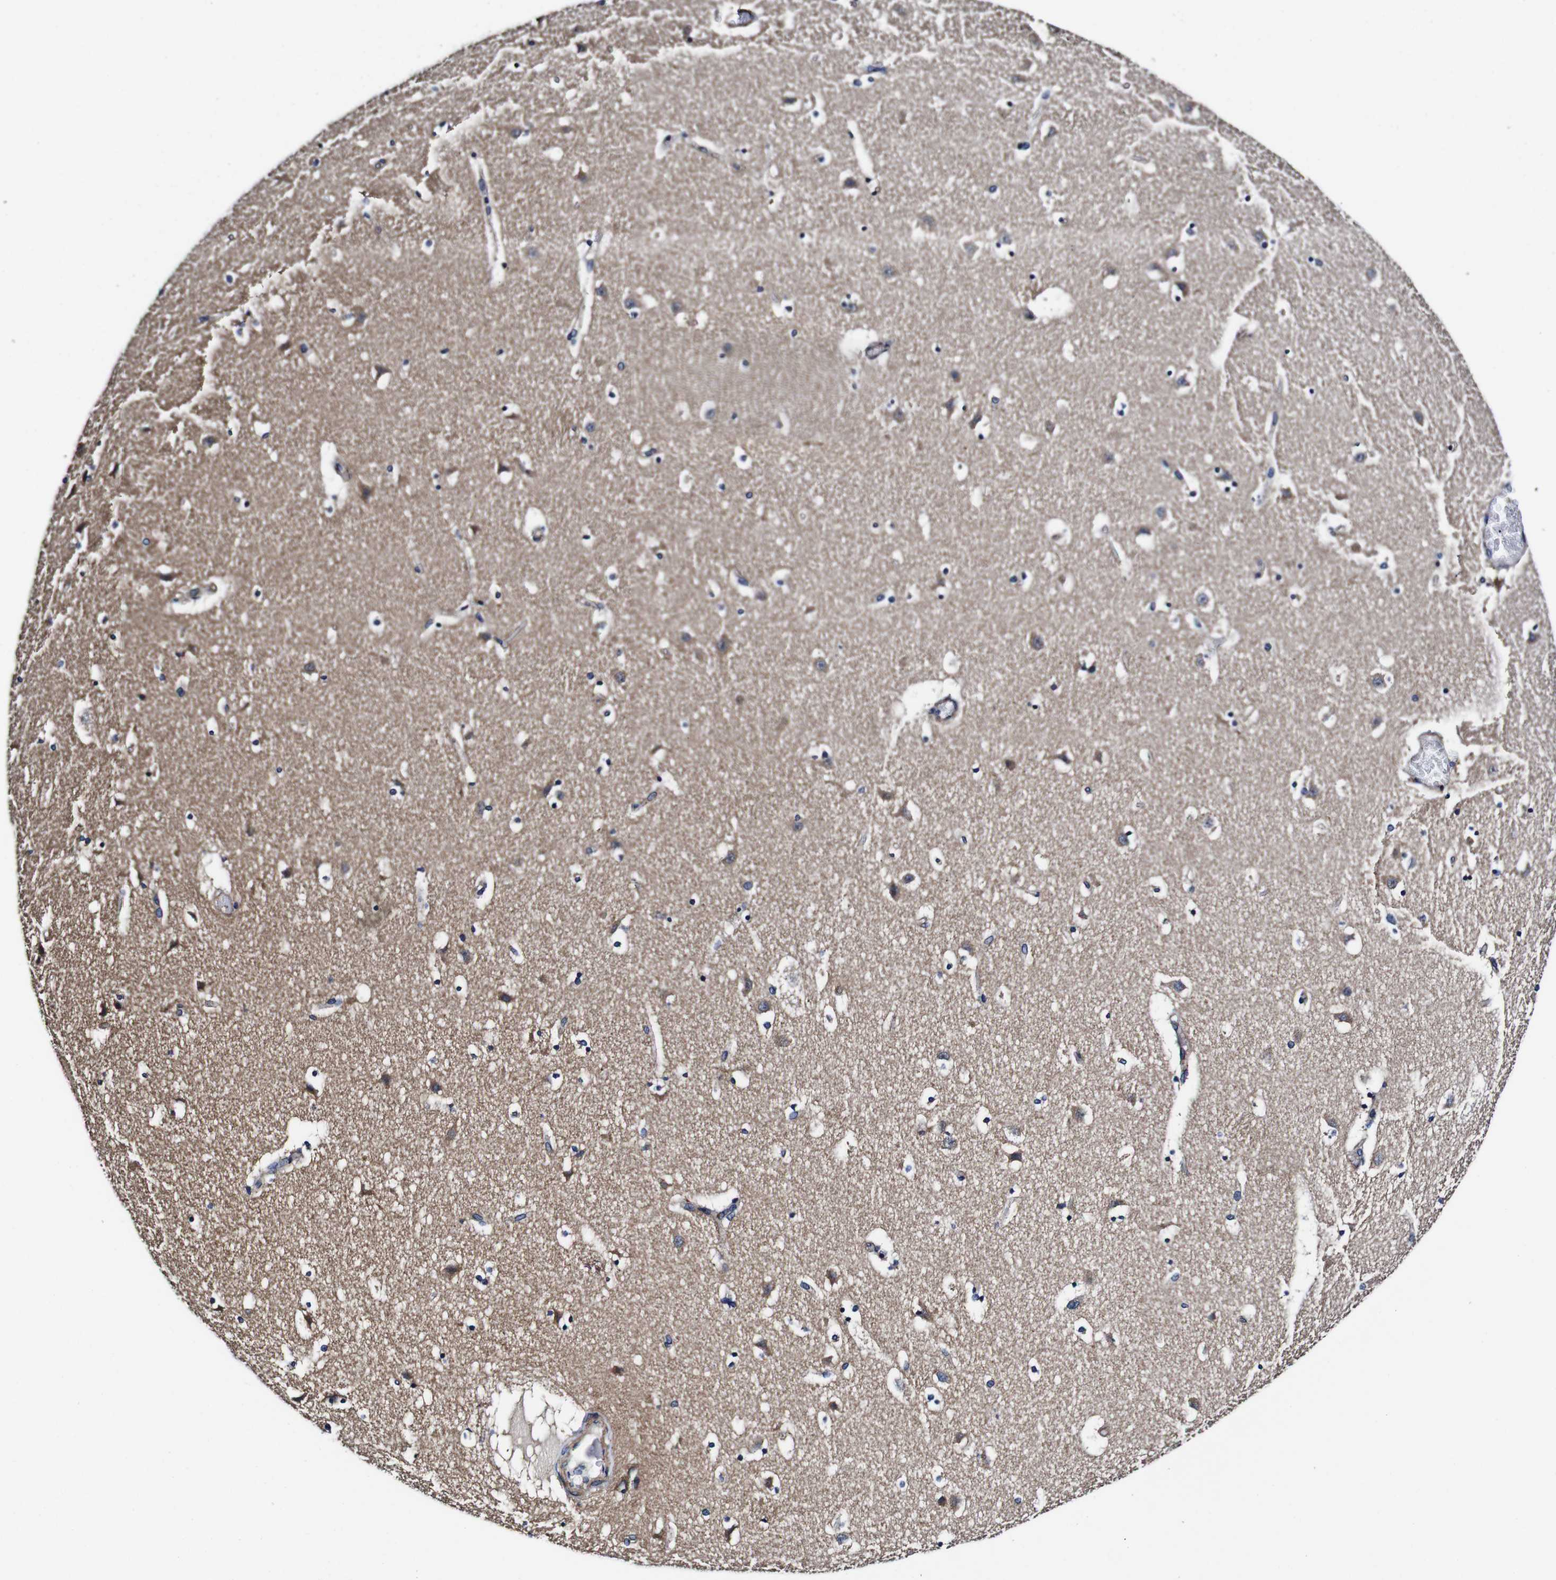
{"staining": {"intensity": "negative", "quantity": "none", "location": "none"}, "tissue": "caudate", "cell_type": "Glial cells", "image_type": "normal", "snomed": [{"axis": "morphology", "description": "Normal tissue, NOS"}, {"axis": "topography", "description": "Lateral ventricle wall"}], "caption": "This is a photomicrograph of IHC staining of unremarkable caudate, which shows no positivity in glial cells. (IHC, brightfield microscopy, high magnification).", "gene": "PDCD6IP", "patient": {"sex": "male", "age": 45}}